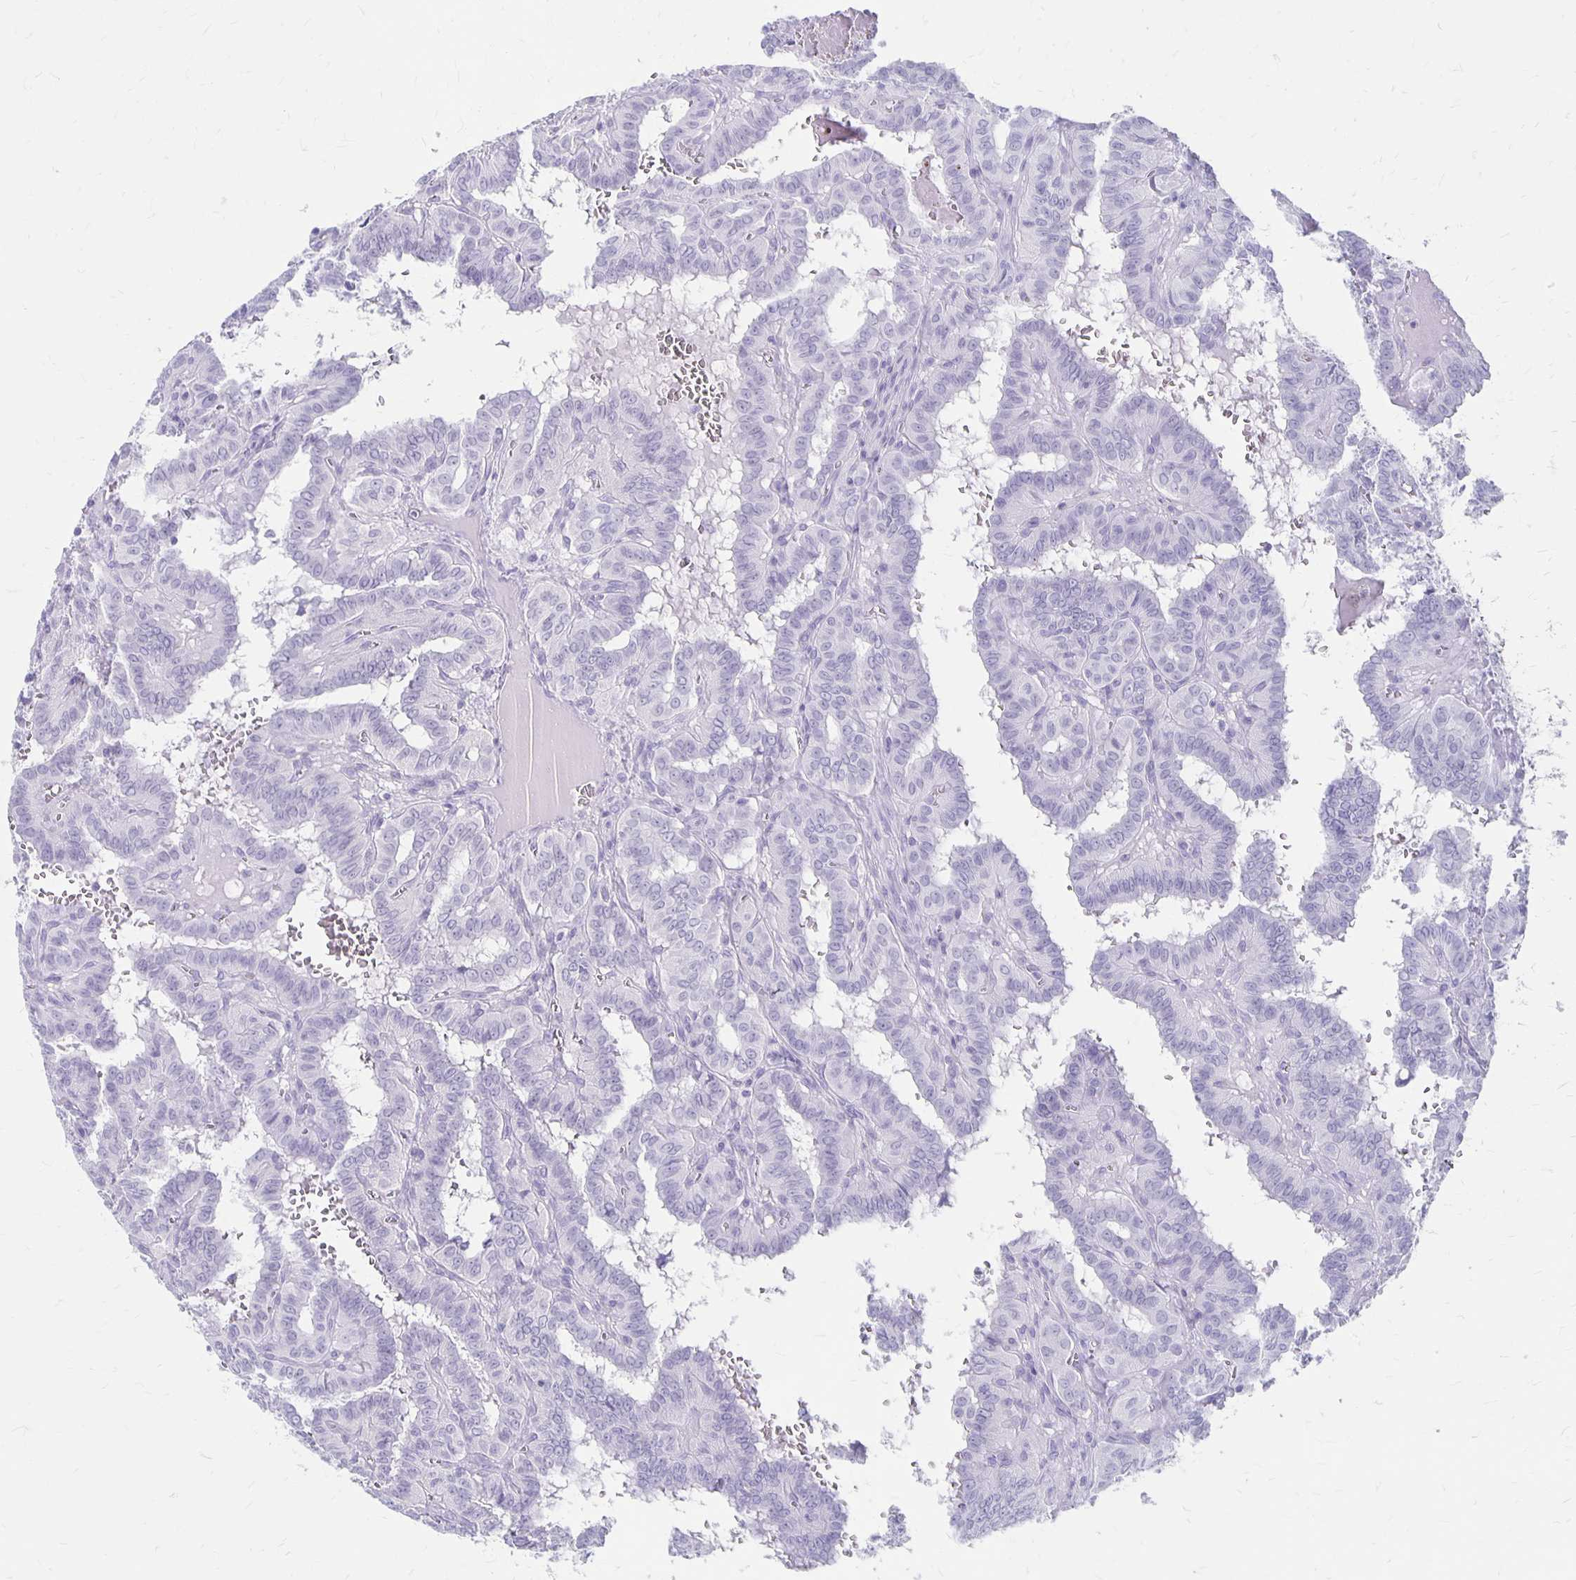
{"staining": {"intensity": "negative", "quantity": "none", "location": "none"}, "tissue": "thyroid cancer", "cell_type": "Tumor cells", "image_type": "cancer", "snomed": [{"axis": "morphology", "description": "Papillary adenocarcinoma, NOS"}, {"axis": "topography", "description": "Thyroid gland"}], "caption": "Immunohistochemistry image of human papillary adenocarcinoma (thyroid) stained for a protein (brown), which exhibits no staining in tumor cells.", "gene": "MAGEC2", "patient": {"sex": "female", "age": 21}}